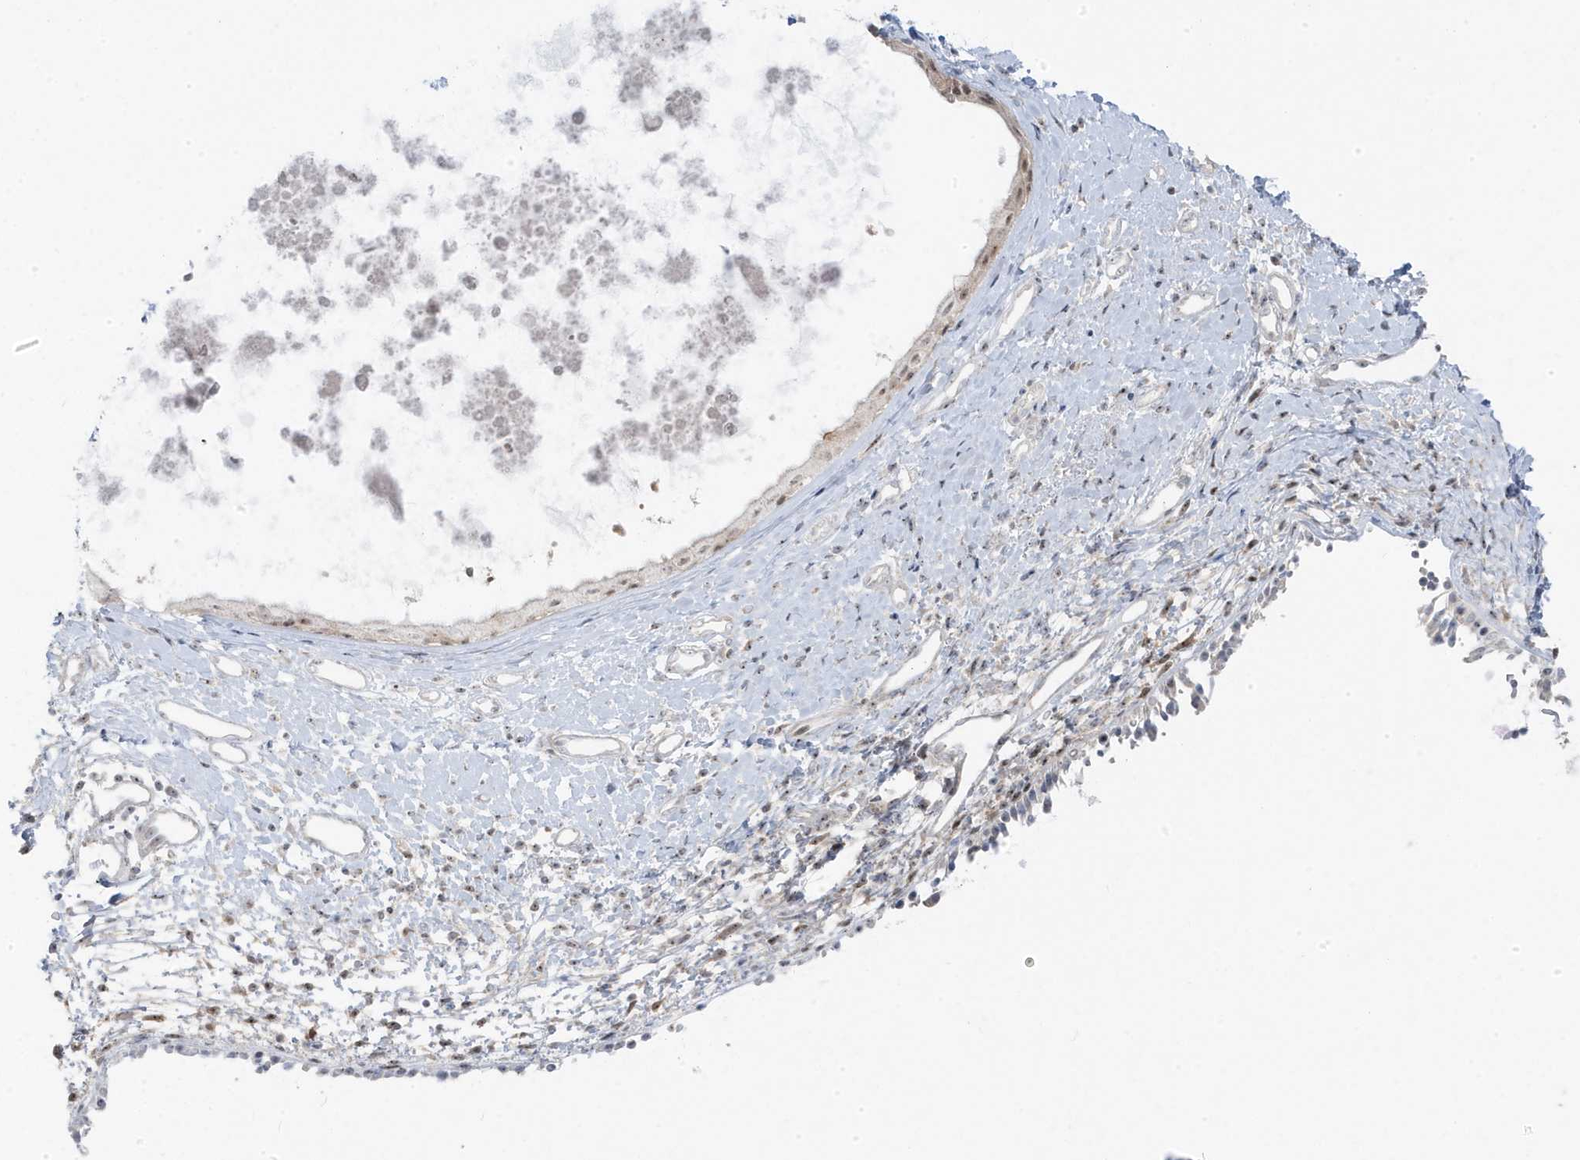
{"staining": {"intensity": "moderate", "quantity": "25%-75%", "location": "cytoplasmic/membranous,nuclear"}, "tissue": "nasopharynx", "cell_type": "Respiratory epithelial cells", "image_type": "normal", "snomed": [{"axis": "morphology", "description": "Normal tissue, NOS"}, {"axis": "topography", "description": "Nasopharynx"}], "caption": "Moderate cytoplasmic/membranous,nuclear staining for a protein is seen in about 25%-75% of respiratory epithelial cells of normal nasopharynx using immunohistochemistry.", "gene": "TSEN15", "patient": {"sex": "male", "age": 22}}